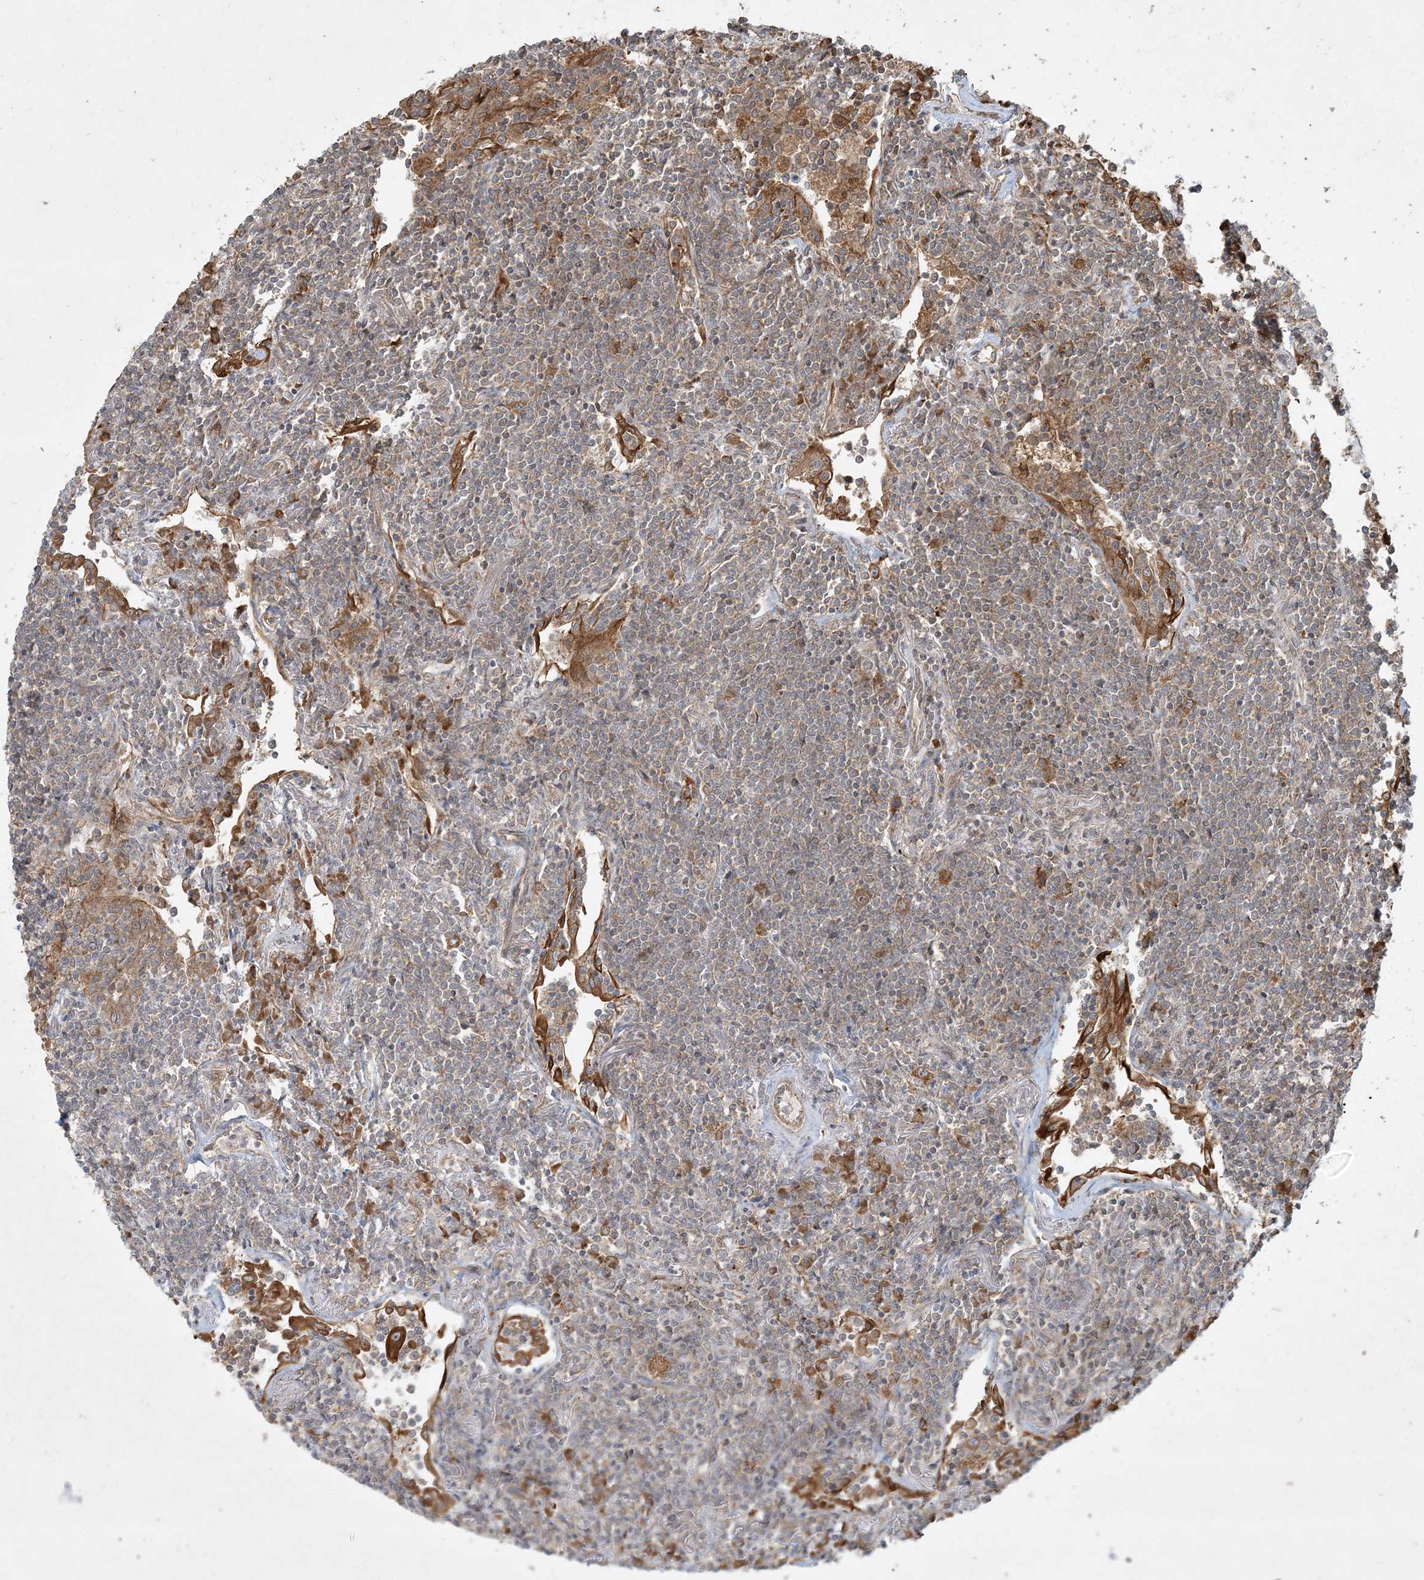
{"staining": {"intensity": "weak", "quantity": ">75%", "location": "cytoplasmic/membranous"}, "tissue": "lymphoma", "cell_type": "Tumor cells", "image_type": "cancer", "snomed": [{"axis": "morphology", "description": "Malignant lymphoma, non-Hodgkin's type, Low grade"}, {"axis": "topography", "description": "Lung"}], "caption": "Lymphoma was stained to show a protein in brown. There is low levels of weak cytoplasmic/membranous positivity in approximately >75% of tumor cells. (Stains: DAB (3,3'-diaminobenzidine) in brown, nuclei in blue, Microscopy: brightfield microscopy at high magnification).", "gene": "COMMD8", "patient": {"sex": "female", "age": 71}}